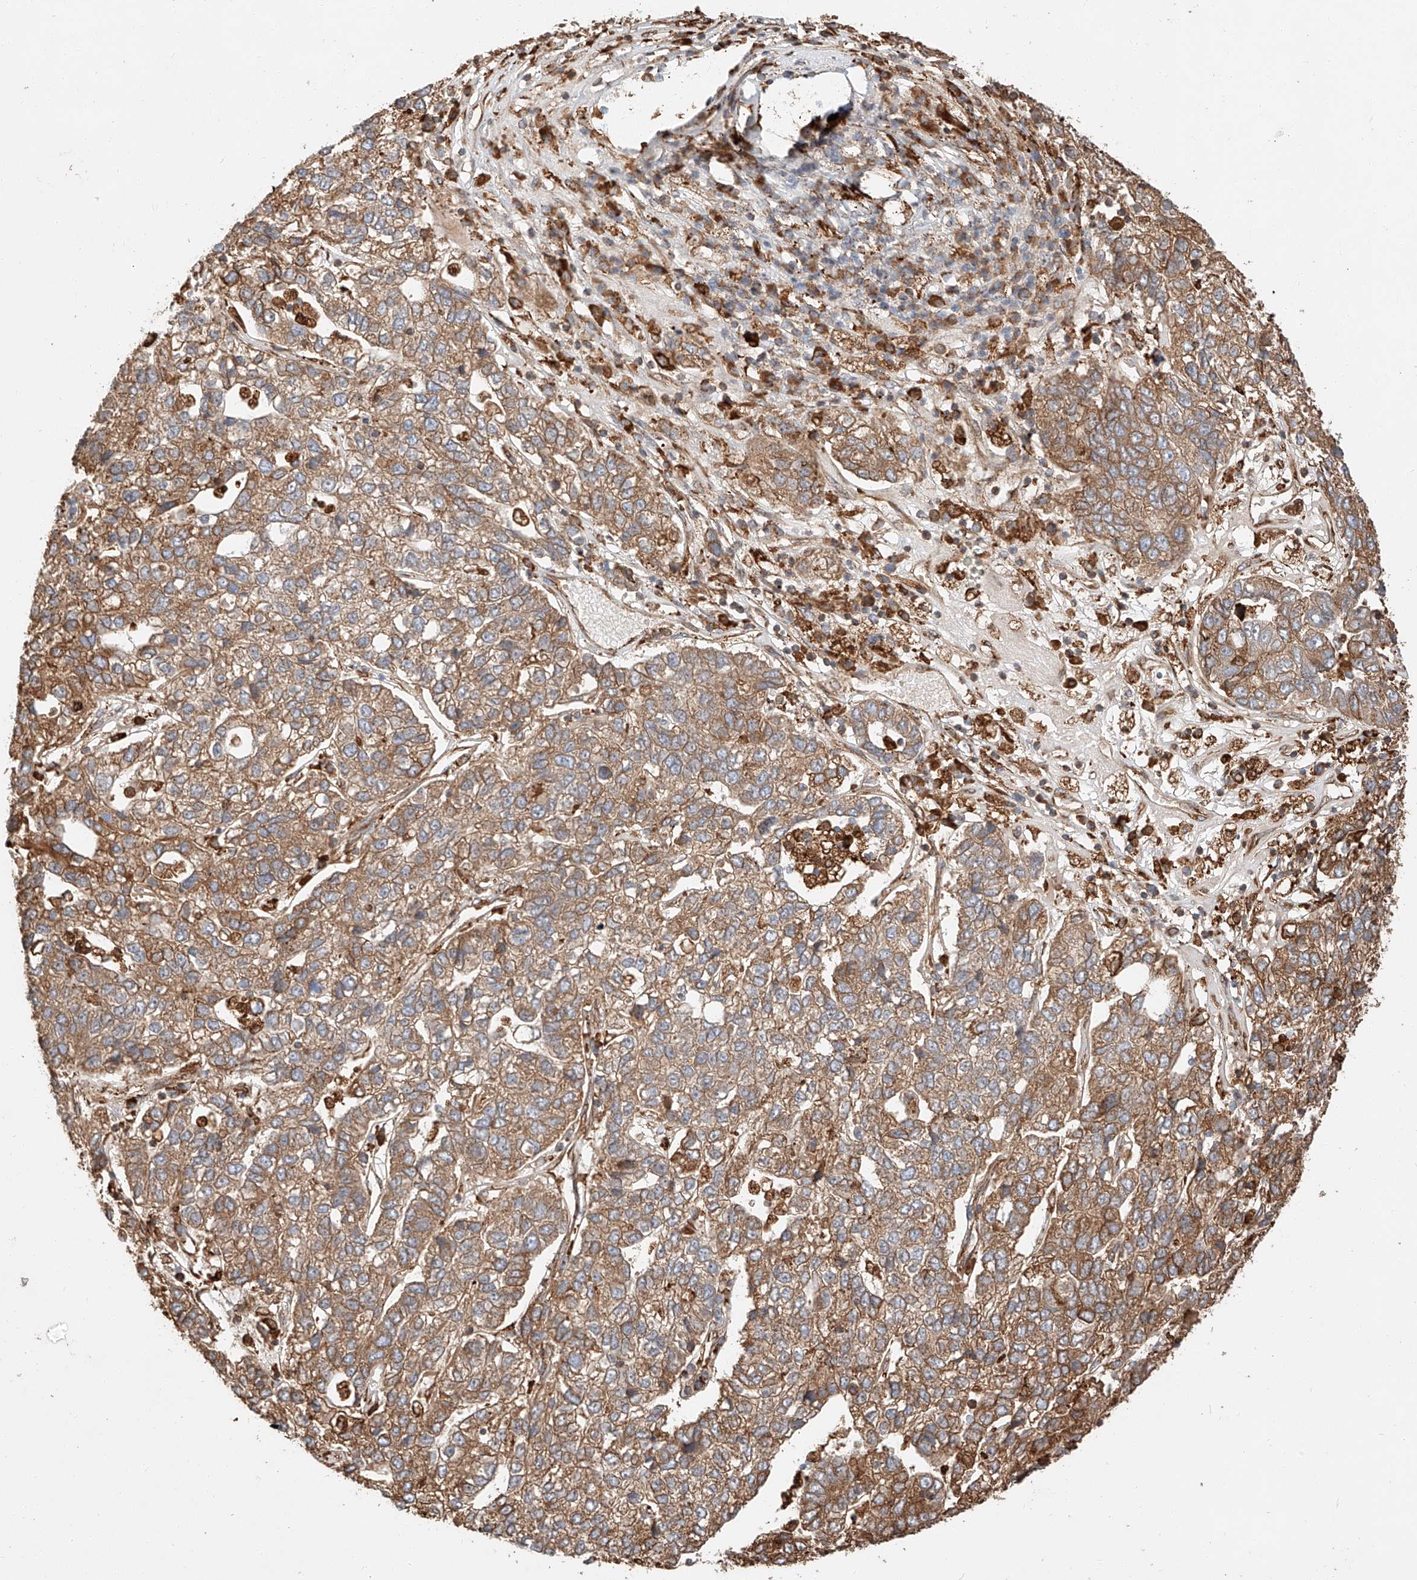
{"staining": {"intensity": "moderate", "quantity": ">75%", "location": "cytoplasmic/membranous"}, "tissue": "pancreatic cancer", "cell_type": "Tumor cells", "image_type": "cancer", "snomed": [{"axis": "morphology", "description": "Adenocarcinoma, NOS"}, {"axis": "topography", "description": "Pancreas"}], "caption": "An IHC histopathology image of tumor tissue is shown. Protein staining in brown shows moderate cytoplasmic/membranous positivity in pancreatic cancer (adenocarcinoma) within tumor cells. (brown staining indicates protein expression, while blue staining denotes nuclei).", "gene": "ZNF84", "patient": {"sex": "female", "age": 61}}